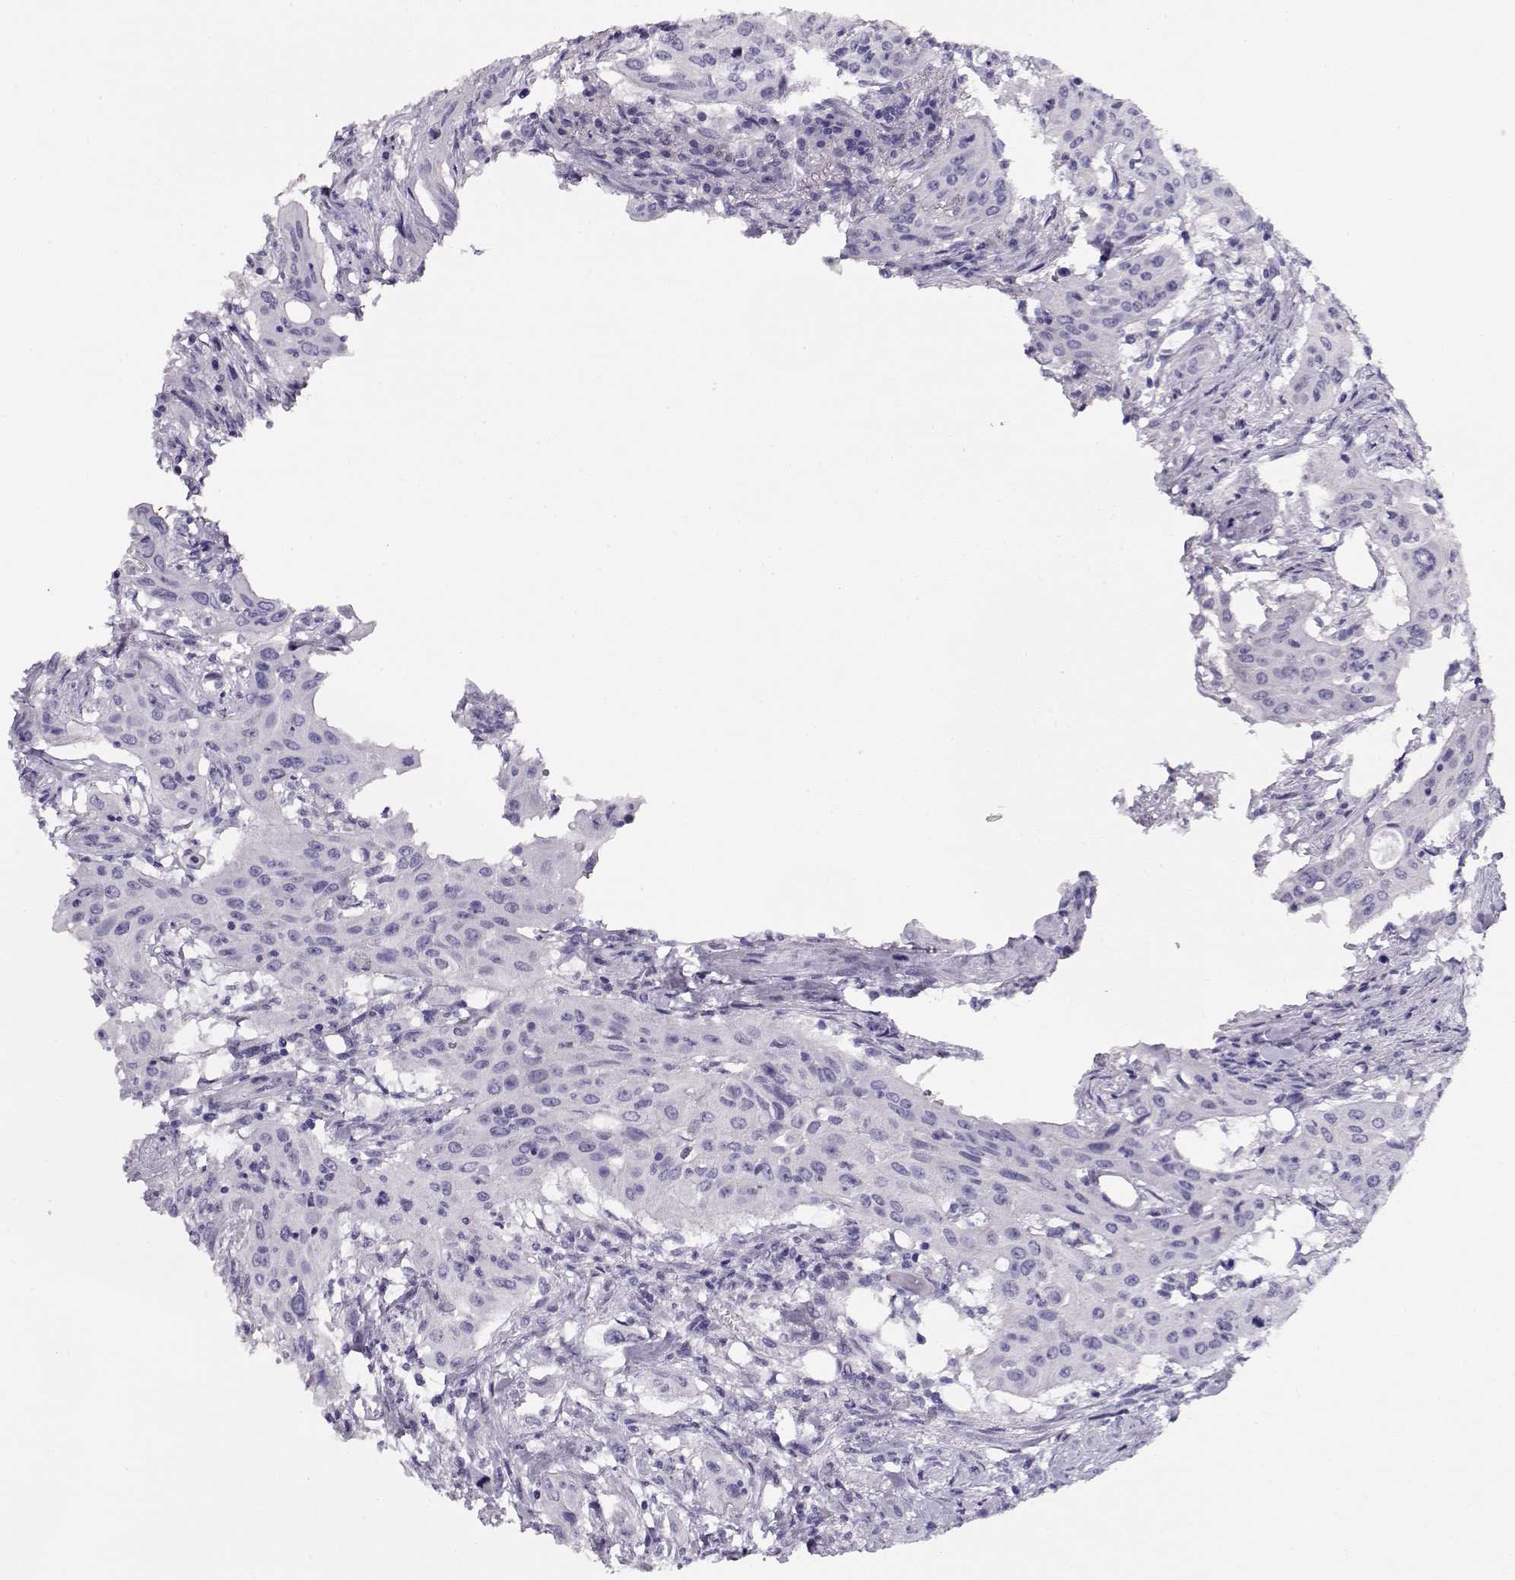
{"staining": {"intensity": "negative", "quantity": "none", "location": "none"}, "tissue": "urothelial cancer", "cell_type": "Tumor cells", "image_type": "cancer", "snomed": [{"axis": "morphology", "description": "Urothelial carcinoma, High grade"}, {"axis": "topography", "description": "Urinary bladder"}], "caption": "Immunohistochemical staining of urothelial carcinoma (high-grade) exhibits no significant staining in tumor cells.", "gene": "CRX", "patient": {"sex": "male", "age": 82}}